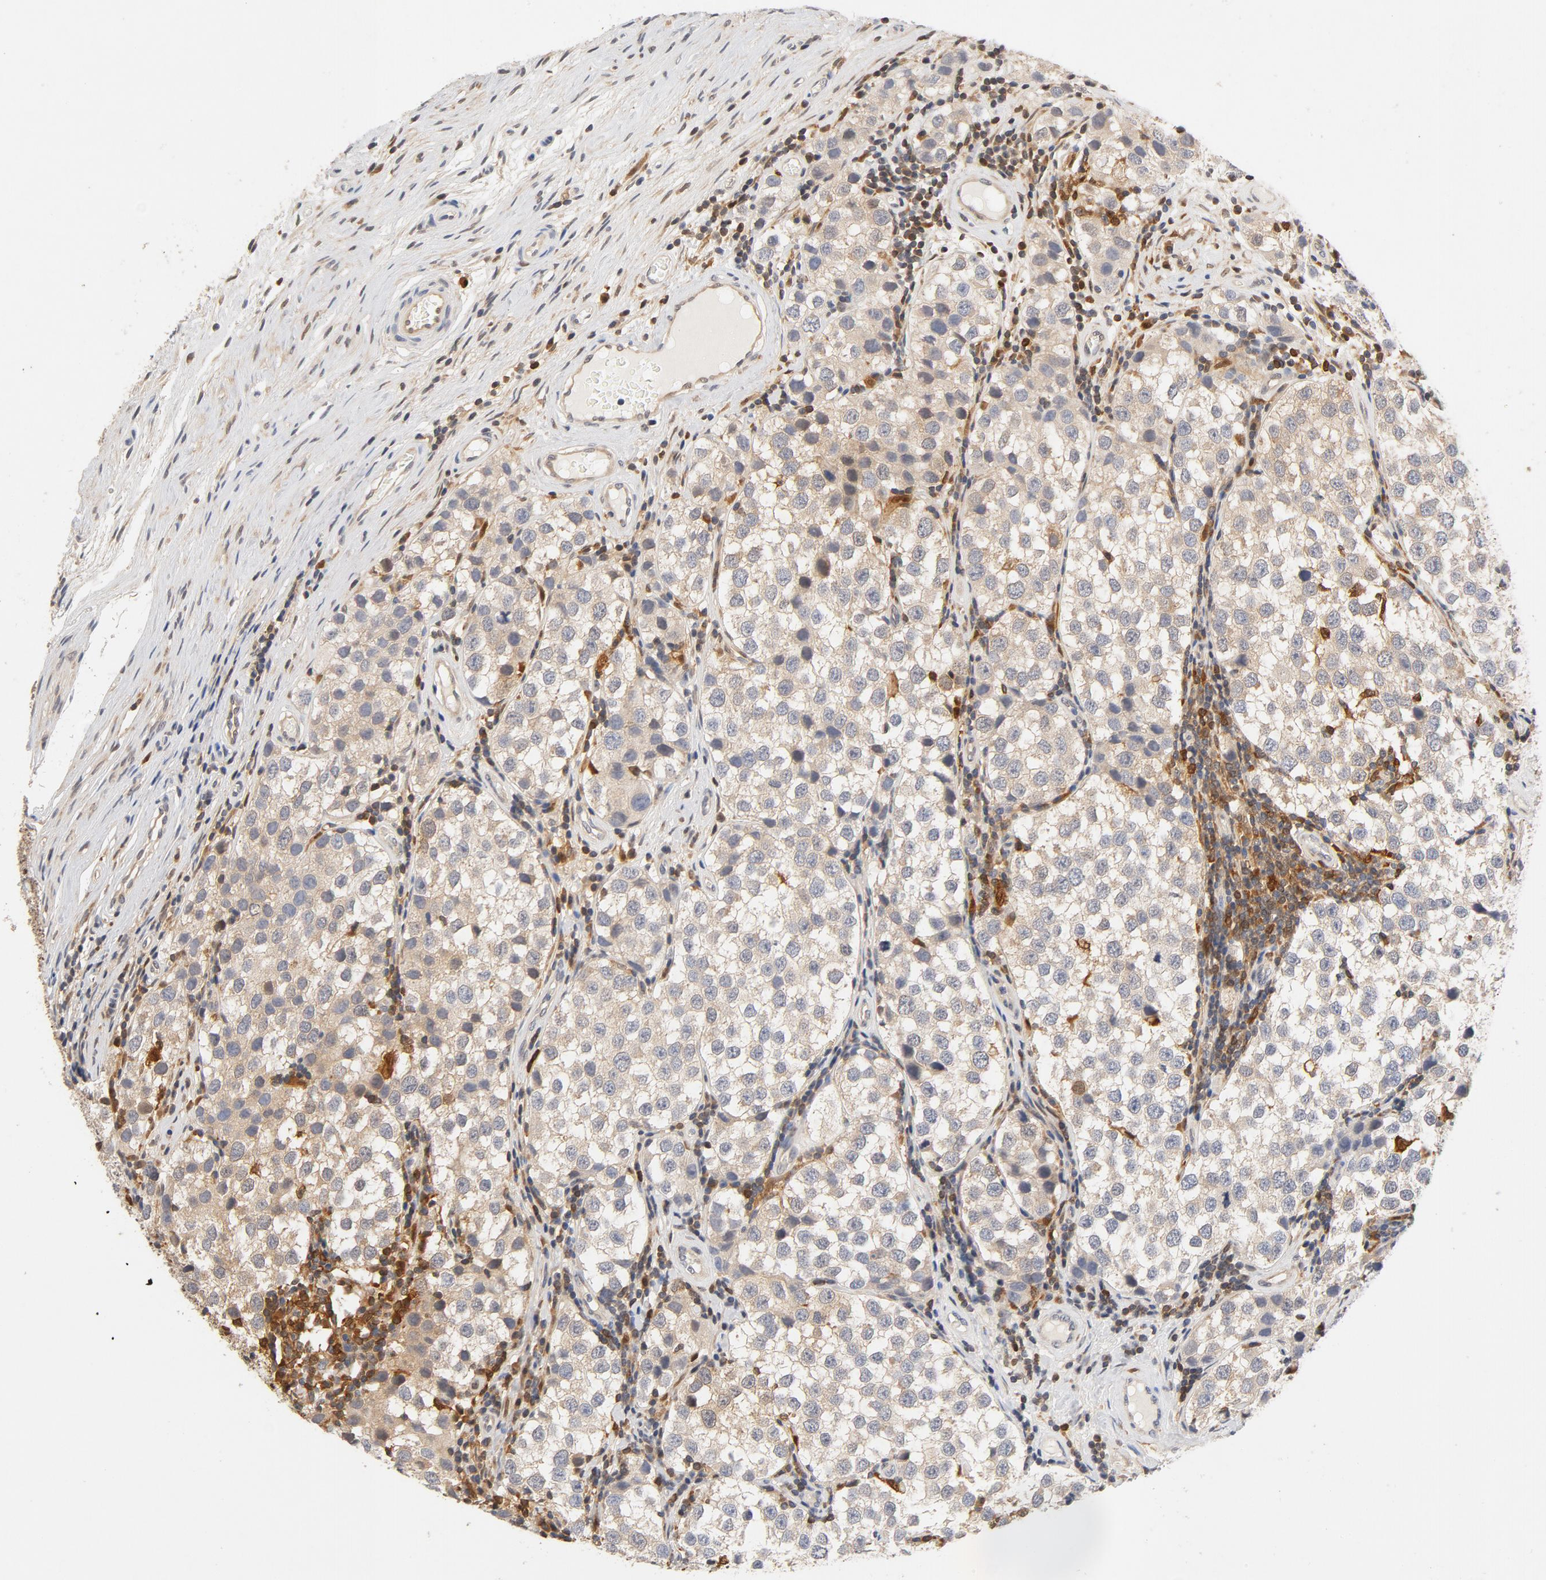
{"staining": {"intensity": "weak", "quantity": ">75%", "location": "cytoplasmic/membranous"}, "tissue": "testis cancer", "cell_type": "Tumor cells", "image_type": "cancer", "snomed": [{"axis": "morphology", "description": "Seminoma, NOS"}, {"axis": "topography", "description": "Testis"}], "caption": "Testis cancer was stained to show a protein in brown. There is low levels of weak cytoplasmic/membranous expression in approximately >75% of tumor cells.", "gene": "STAT1", "patient": {"sex": "male", "age": 39}}